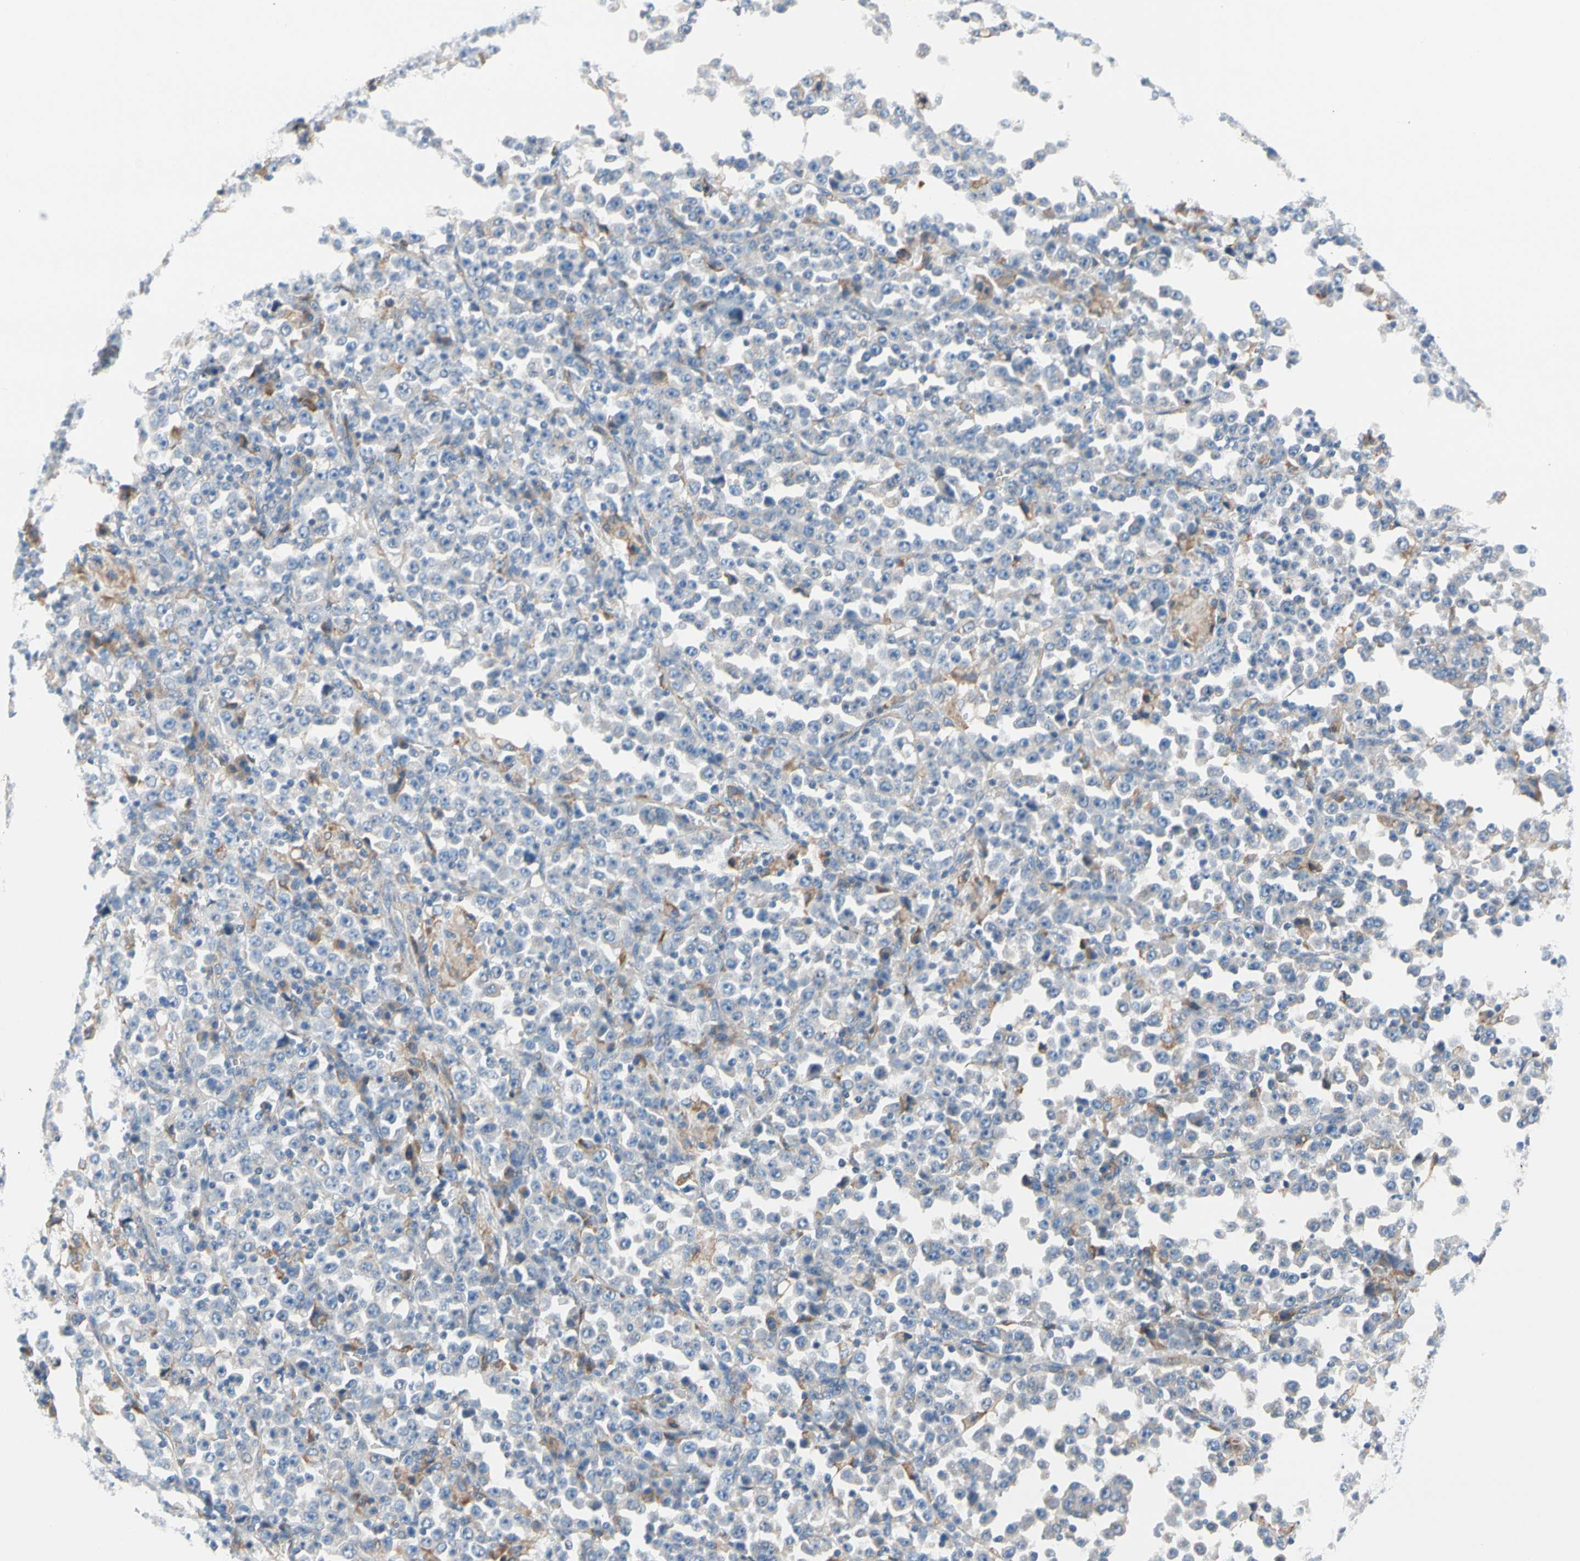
{"staining": {"intensity": "weak", "quantity": "<25%", "location": "cytoplasmic/membranous"}, "tissue": "stomach cancer", "cell_type": "Tumor cells", "image_type": "cancer", "snomed": [{"axis": "morphology", "description": "Normal tissue, NOS"}, {"axis": "morphology", "description": "Adenocarcinoma, NOS"}, {"axis": "topography", "description": "Stomach, upper"}, {"axis": "topography", "description": "Stomach"}], "caption": "This is an immunohistochemistry image of stomach cancer (adenocarcinoma). There is no expression in tumor cells.", "gene": "STXBP1", "patient": {"sex": "male", "age": 59}}